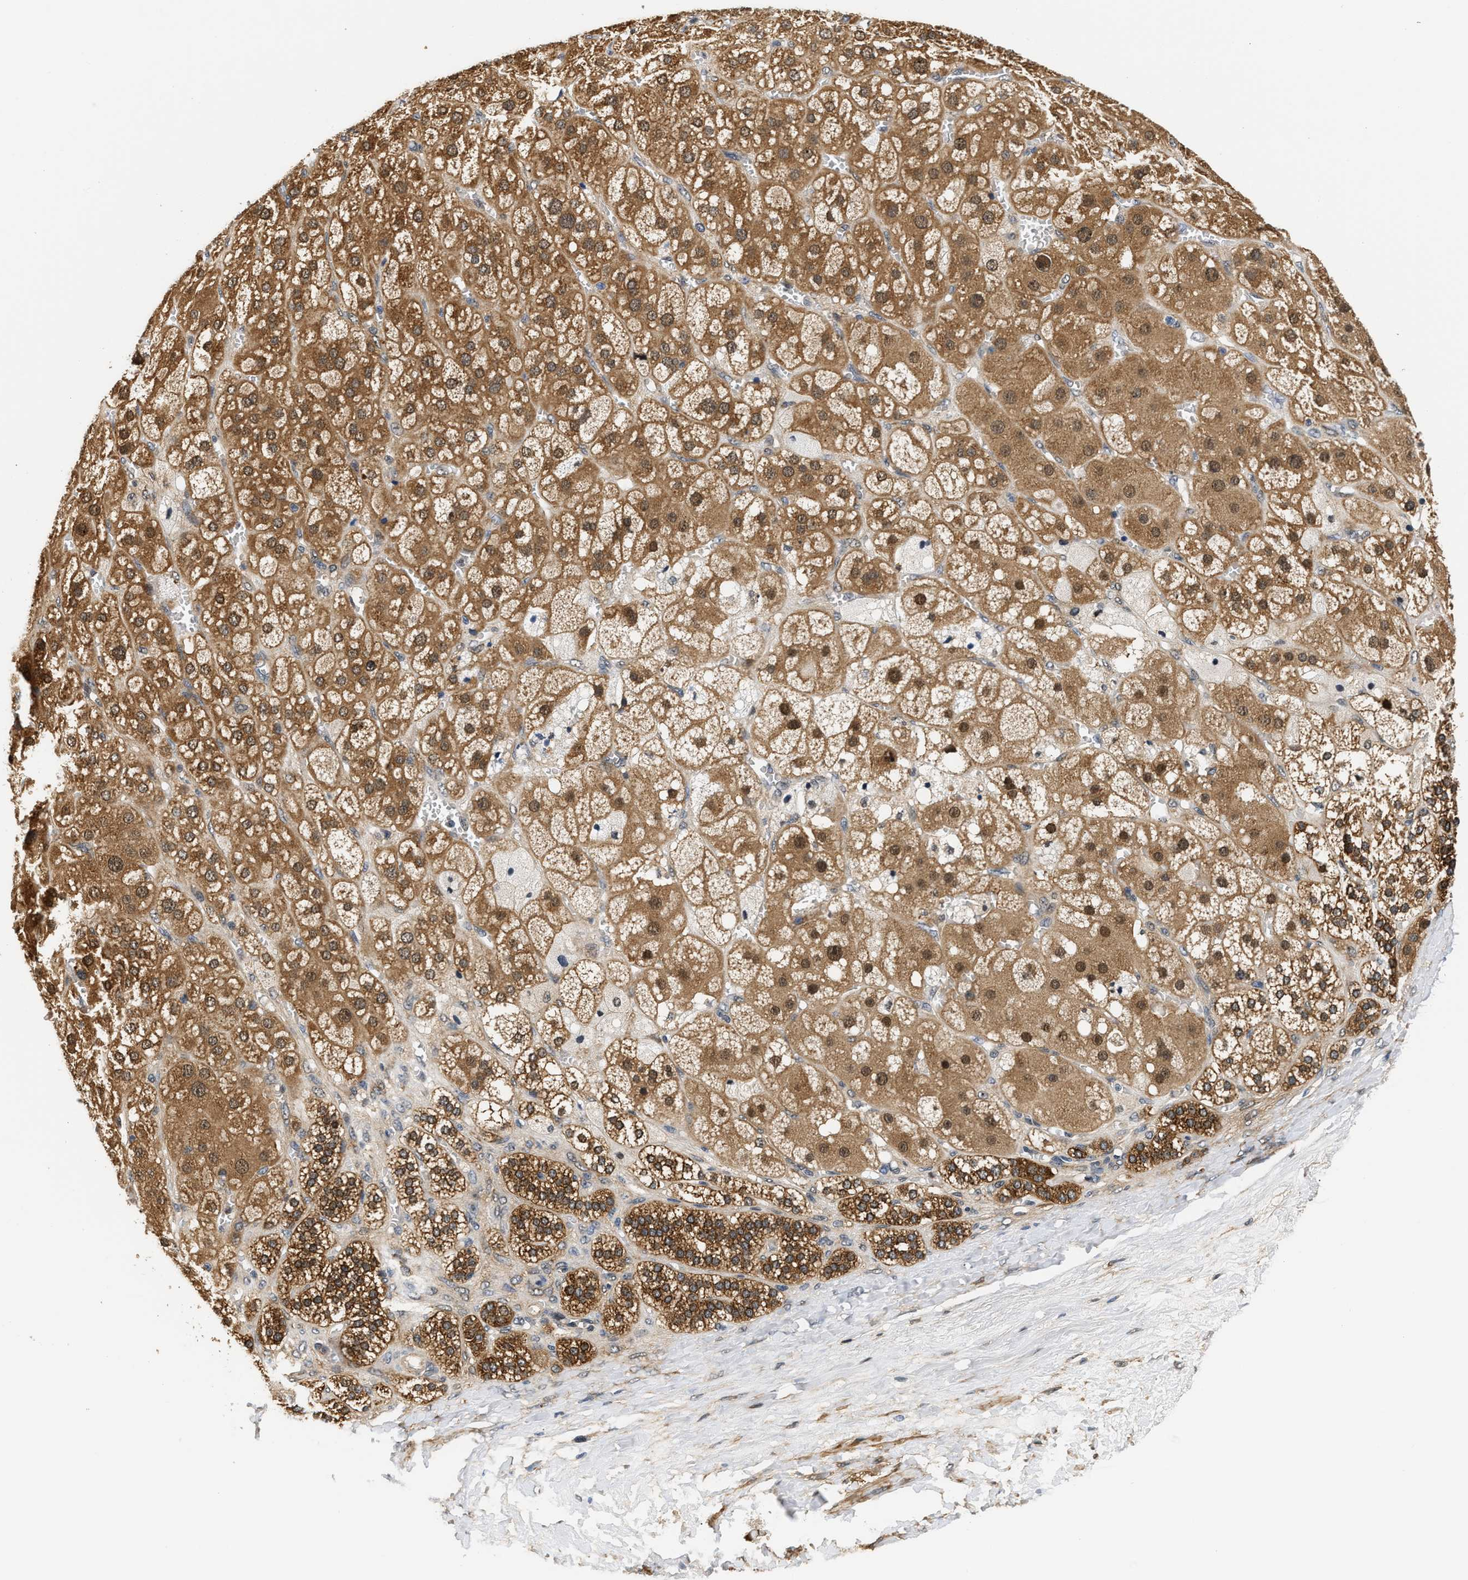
{"staining": {"intensity": "strong", "quantity": ">75%", "location": "cytoplasmic/membranous,nuclear"}, "tissue": "adrenal gland", "cell_type": "Glandular cells", "image_type": "normal", "snomed": [{"axis": "morphology", "description": "Normal tissue, NOS"}, {"axis": "topography", "description": "Adrenal gland"}], "caption": "This is an image of immunohistochemistry (IHC) staining of benign adrenal gland, which shows strong positivity in the cytoplasmic/membranous,nuclear of glandular cells.", "gene": "LARP6", "patient": {"sex": "female", "age": 47}}